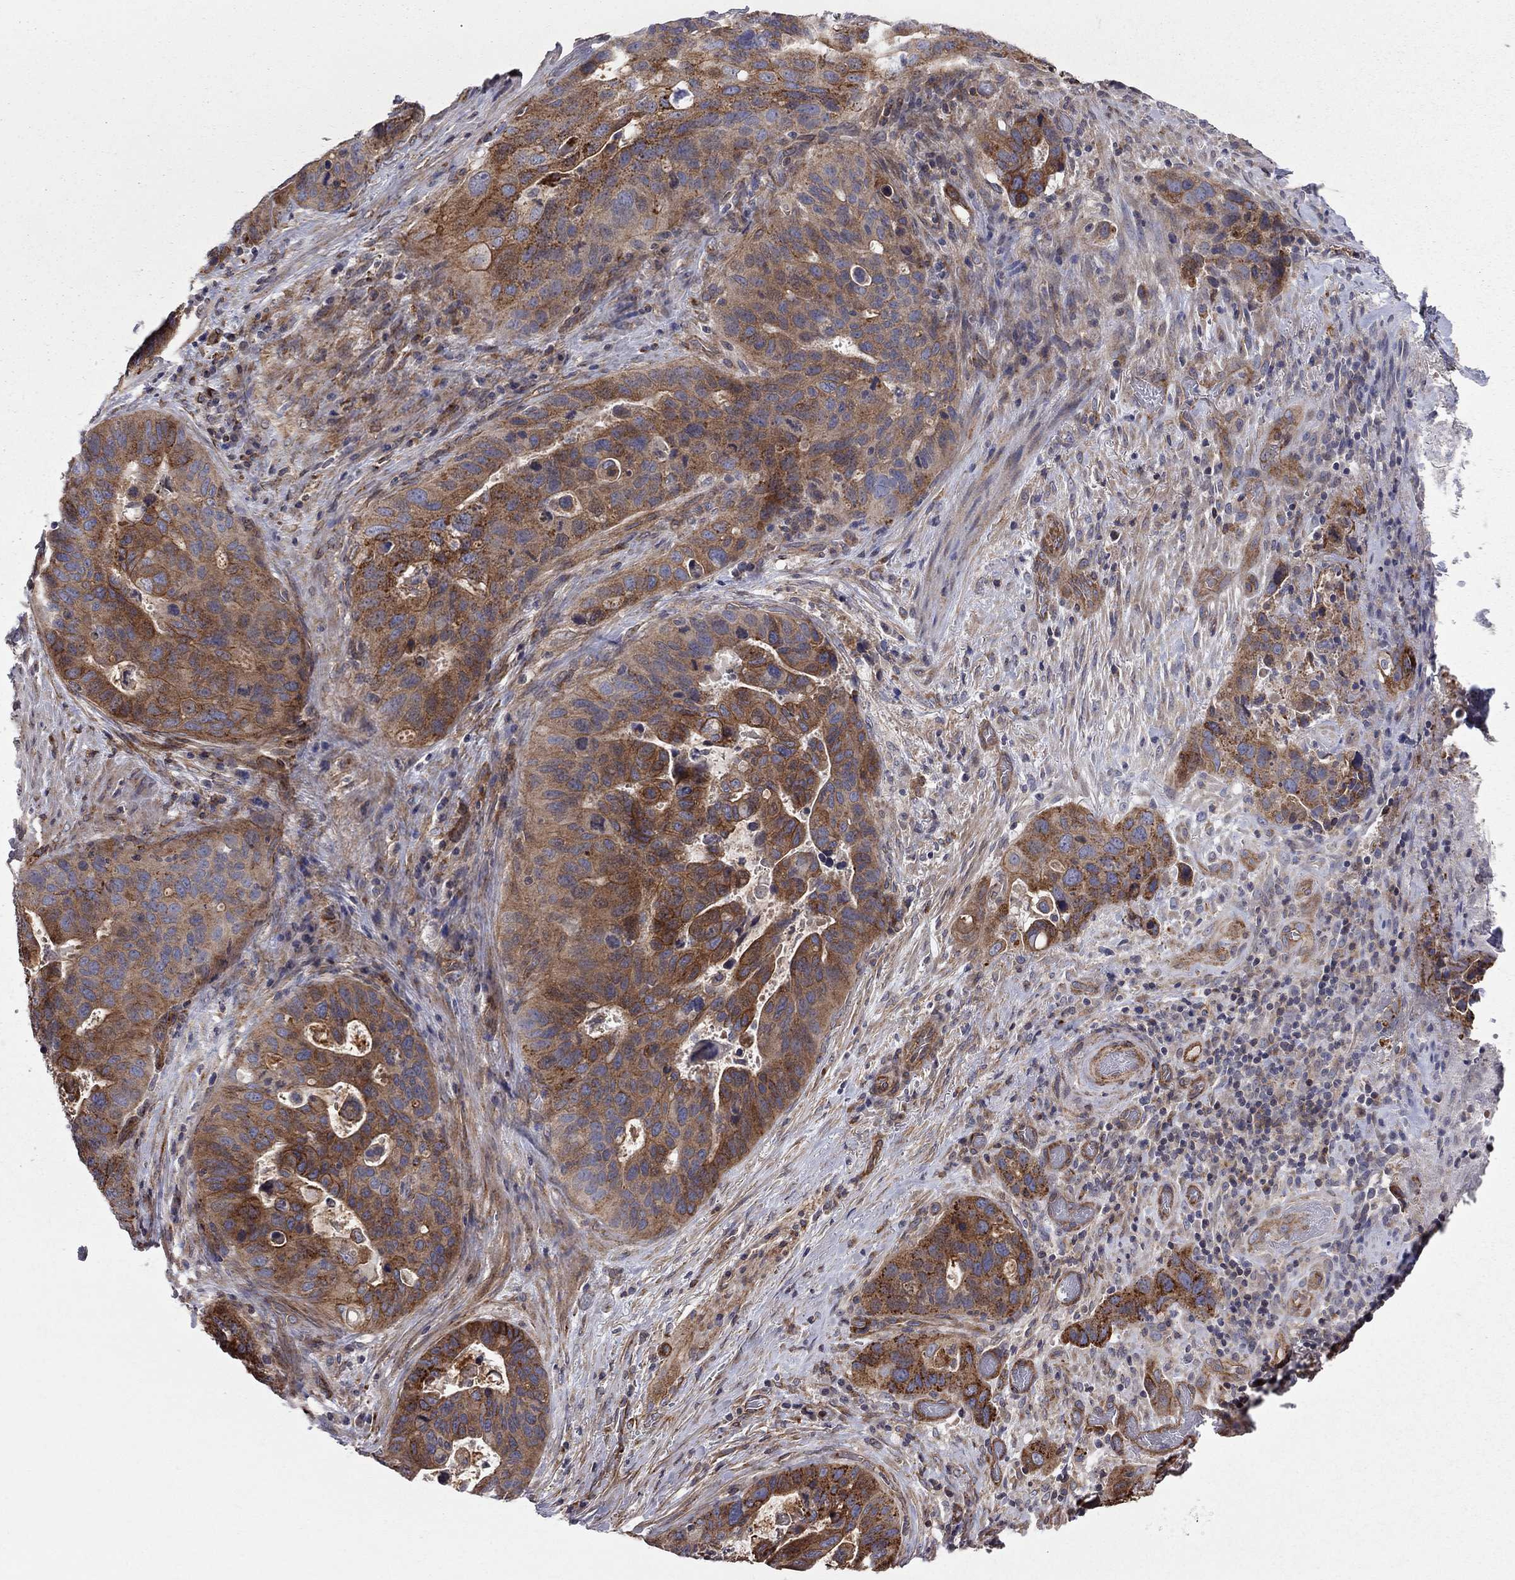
{"staining": {"intensity": "strong", "quantity": "25%-75%", "location": "cytoplasmic/membranous"}, "tissue": "stomach cancer", "cell_type": "Tumor cells", "image_type": "cancer", "snomed": [{"axis": "morphology", "description": "Adenocarcinoma, NOS"}, {"axis": "topography", "description": "Stomach"}], "caption": "Immunohistochemical staining of human stomach cancer (adenocarcinoma) displays strong cytoplasmic/membranous protein positivity in approximately 25%-75% of tumor cells.", "gene": "RASEF", "patient": {"sex": "male", "age": 54}}